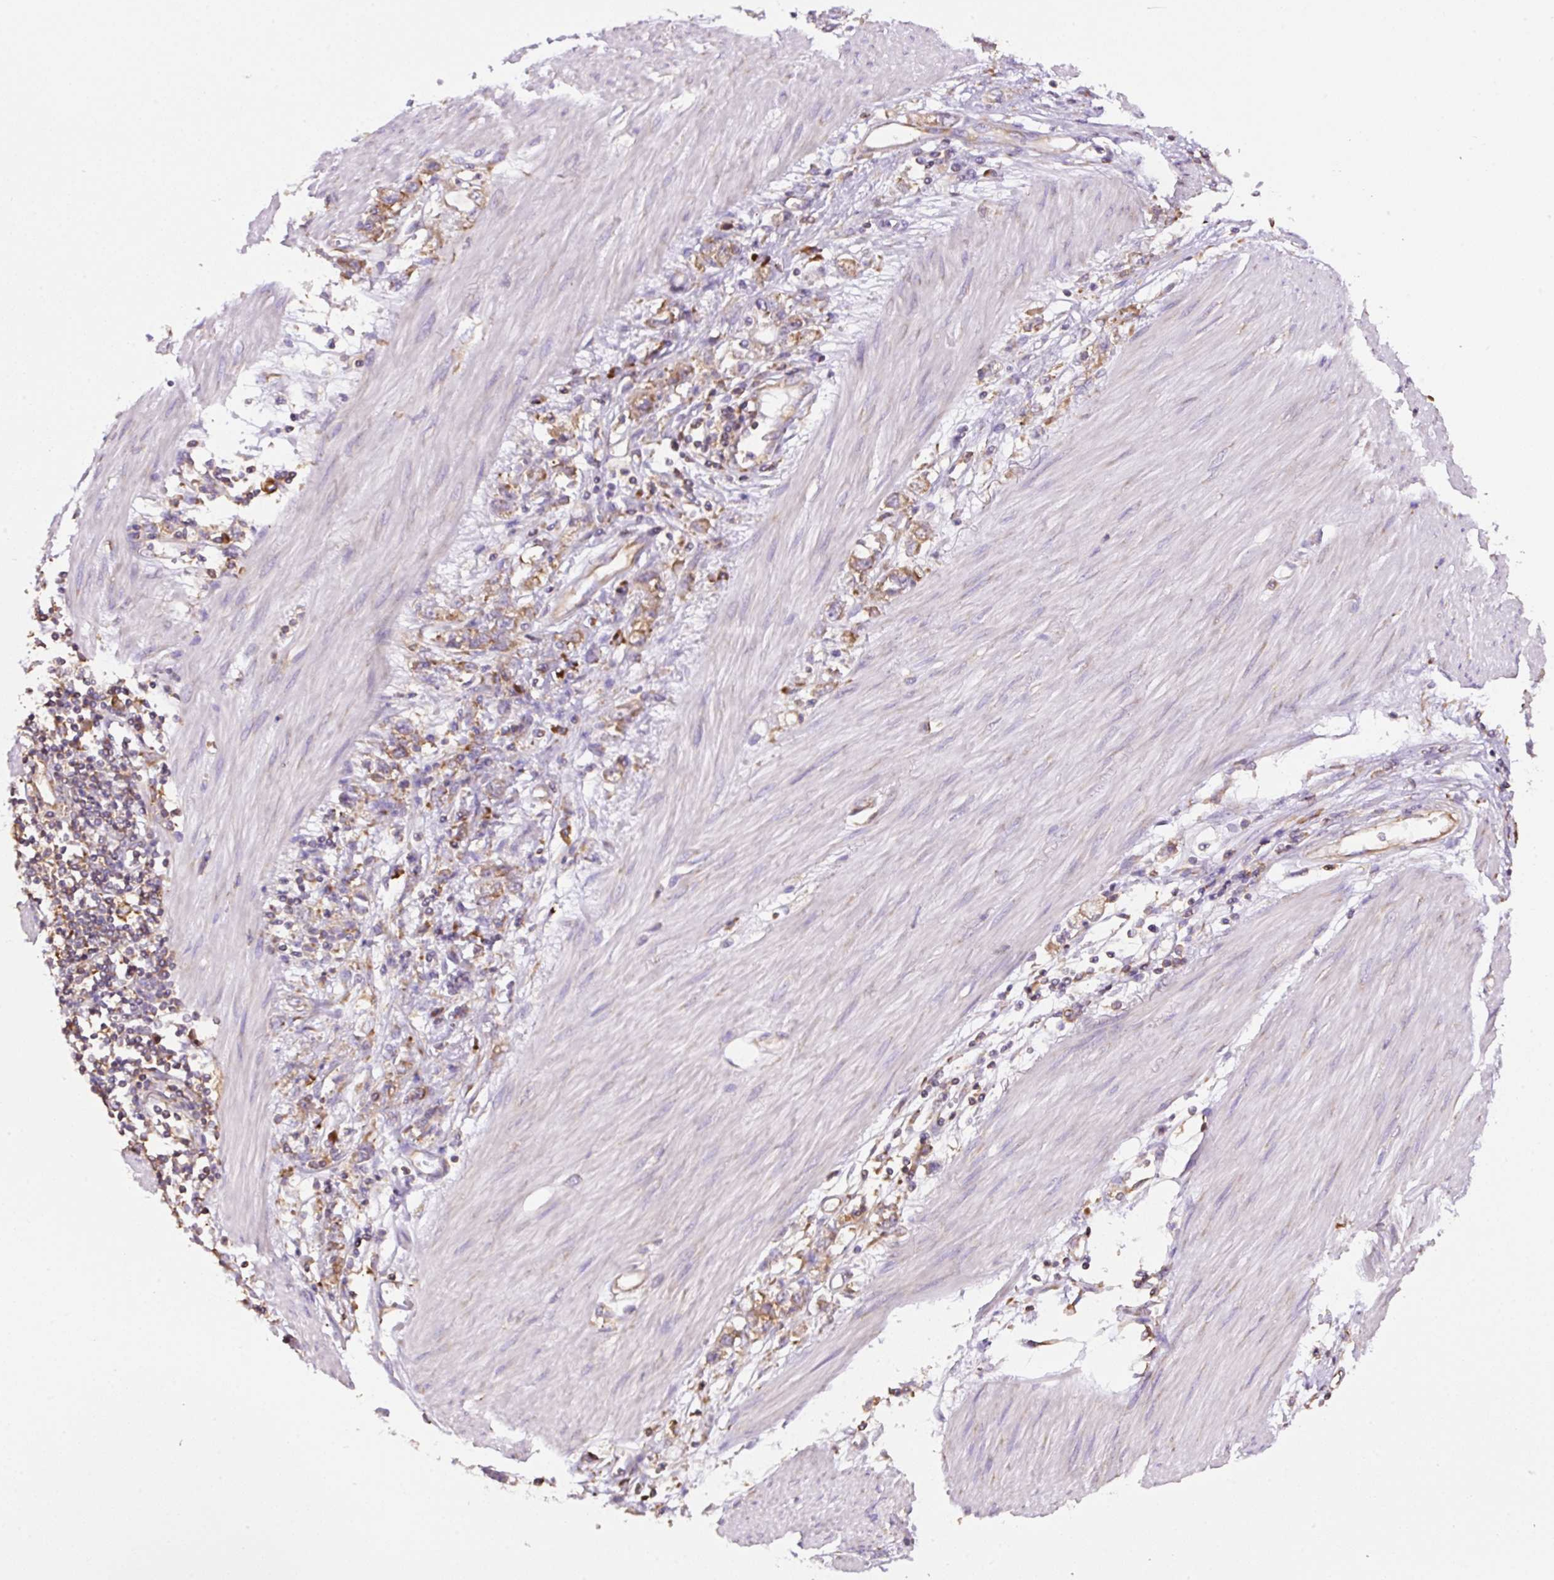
{"staining": {"intensity": "moderate", "quantity": ">75%", "location": "cytoplasmic/membranous"}, "tissue": "stomach cancer", "cell_type": "Tumor cells", "image_type": "cancer", "snomed": [{"axis": "morphology", "description": "Adenocarcinoma, NOS"}, {"axis": "topography", "description": "Stomach"}], "caption": "Adenocarcinoma (stomach) was stained to show a protein in brown. There is medium levels of moderate cytoplasmic/membranous expression in about >75% of tumor cells.", "gene": "RPS23", "patient": {"sex": "female", "age": 76}}